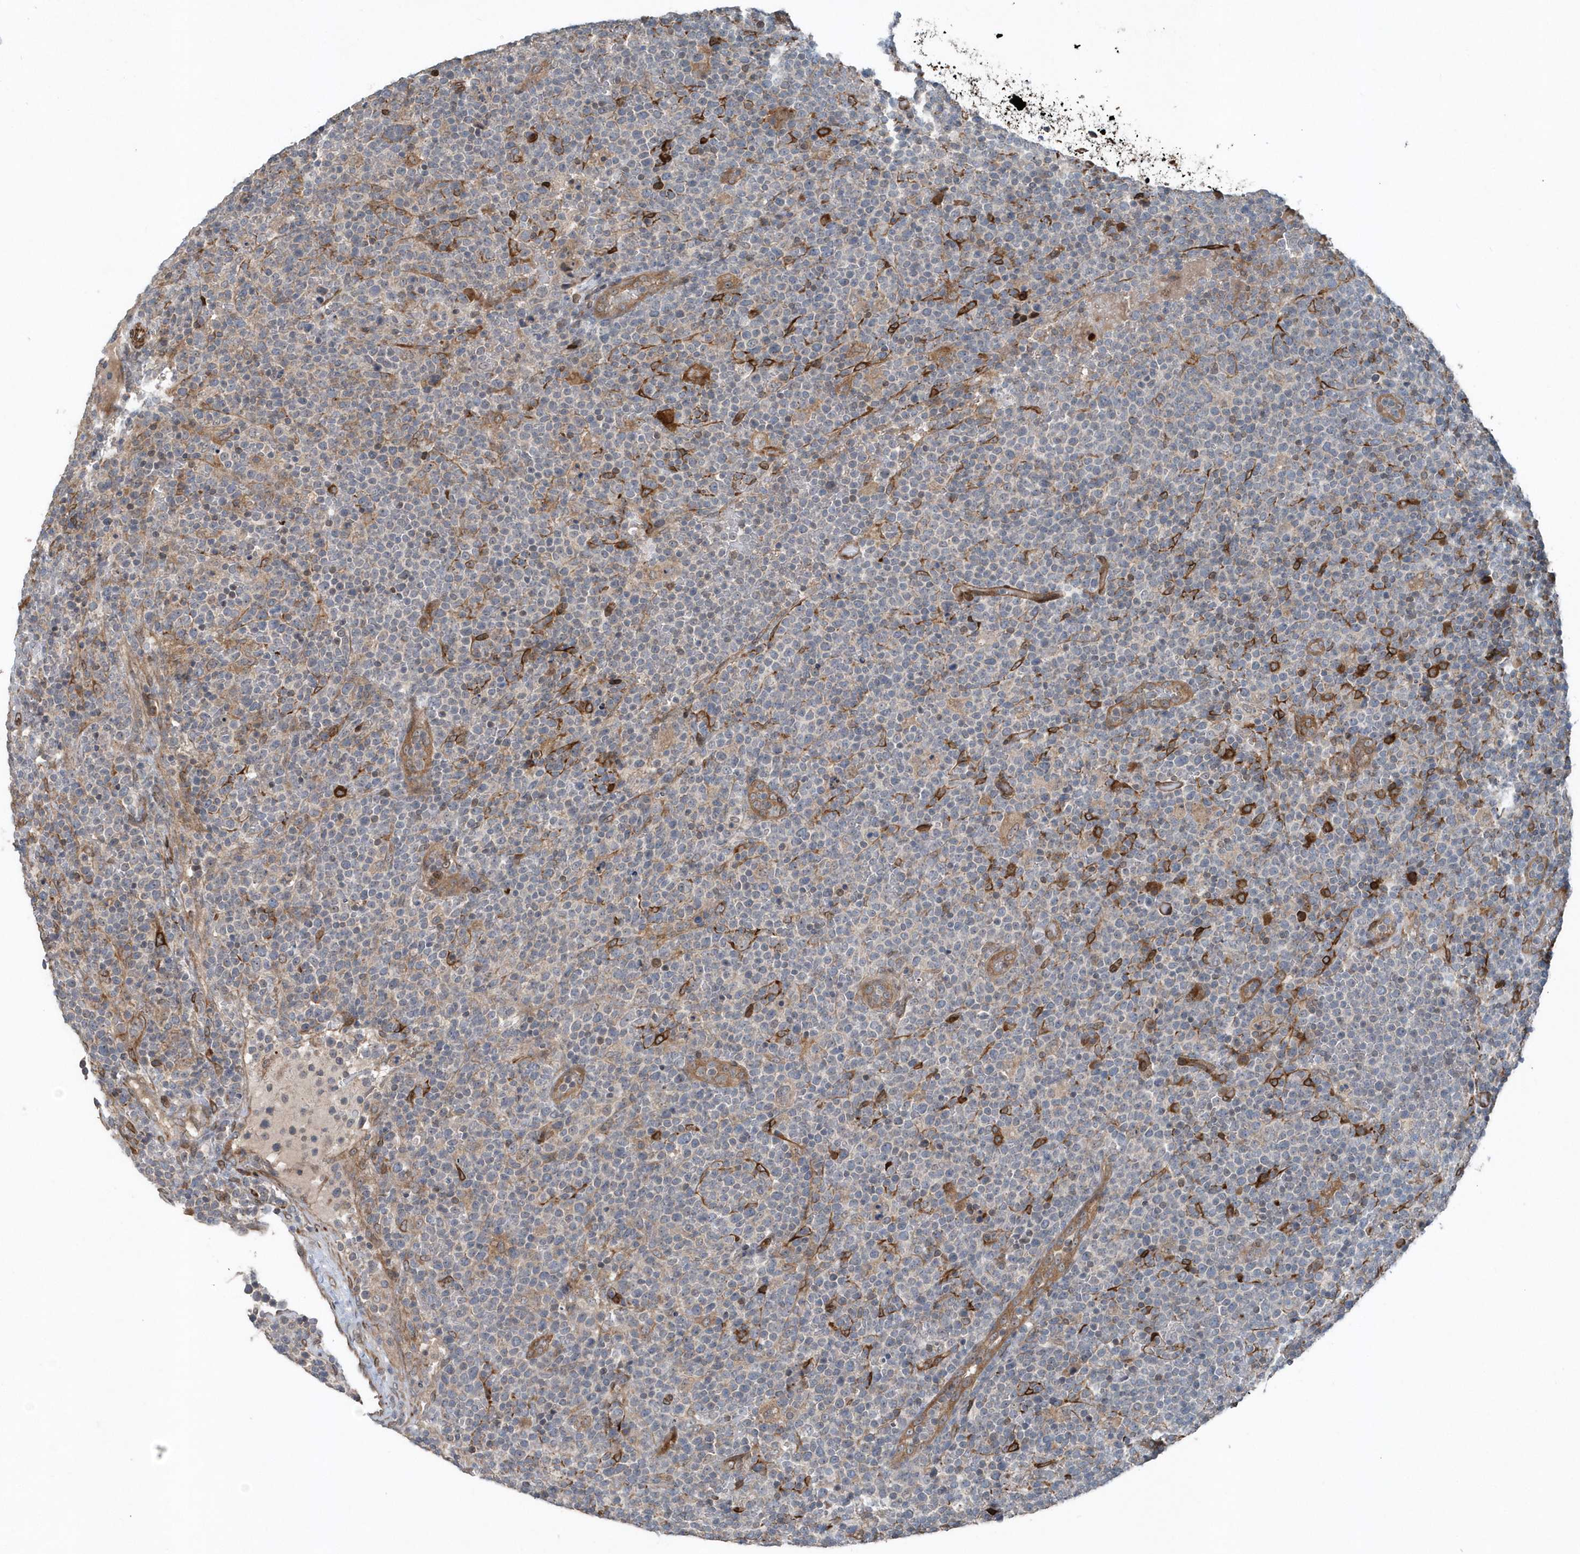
{"staining": {"intensity": "strong", "quantity": "<25%", "location": "cytoplasmic/membranous"}, "tissue": "lymphoma", "cell_type": "Tumor cells", "image_type": "cancer", "snomed": [{"axis": "morphology", "description": "Malignant lymphoma, non-Hodgkin's type, High grade"}, {"axis": "topography", "description": "Lymph node"}], "caption": "A brown stain shows strong cytoplasmic/membranous expression of a protein in human malignant lymphoma, non-Hodgkin's type (high-grade) tumor cells.", "gene": "MCC", "patient": {"sex": "male", "age": 61}}